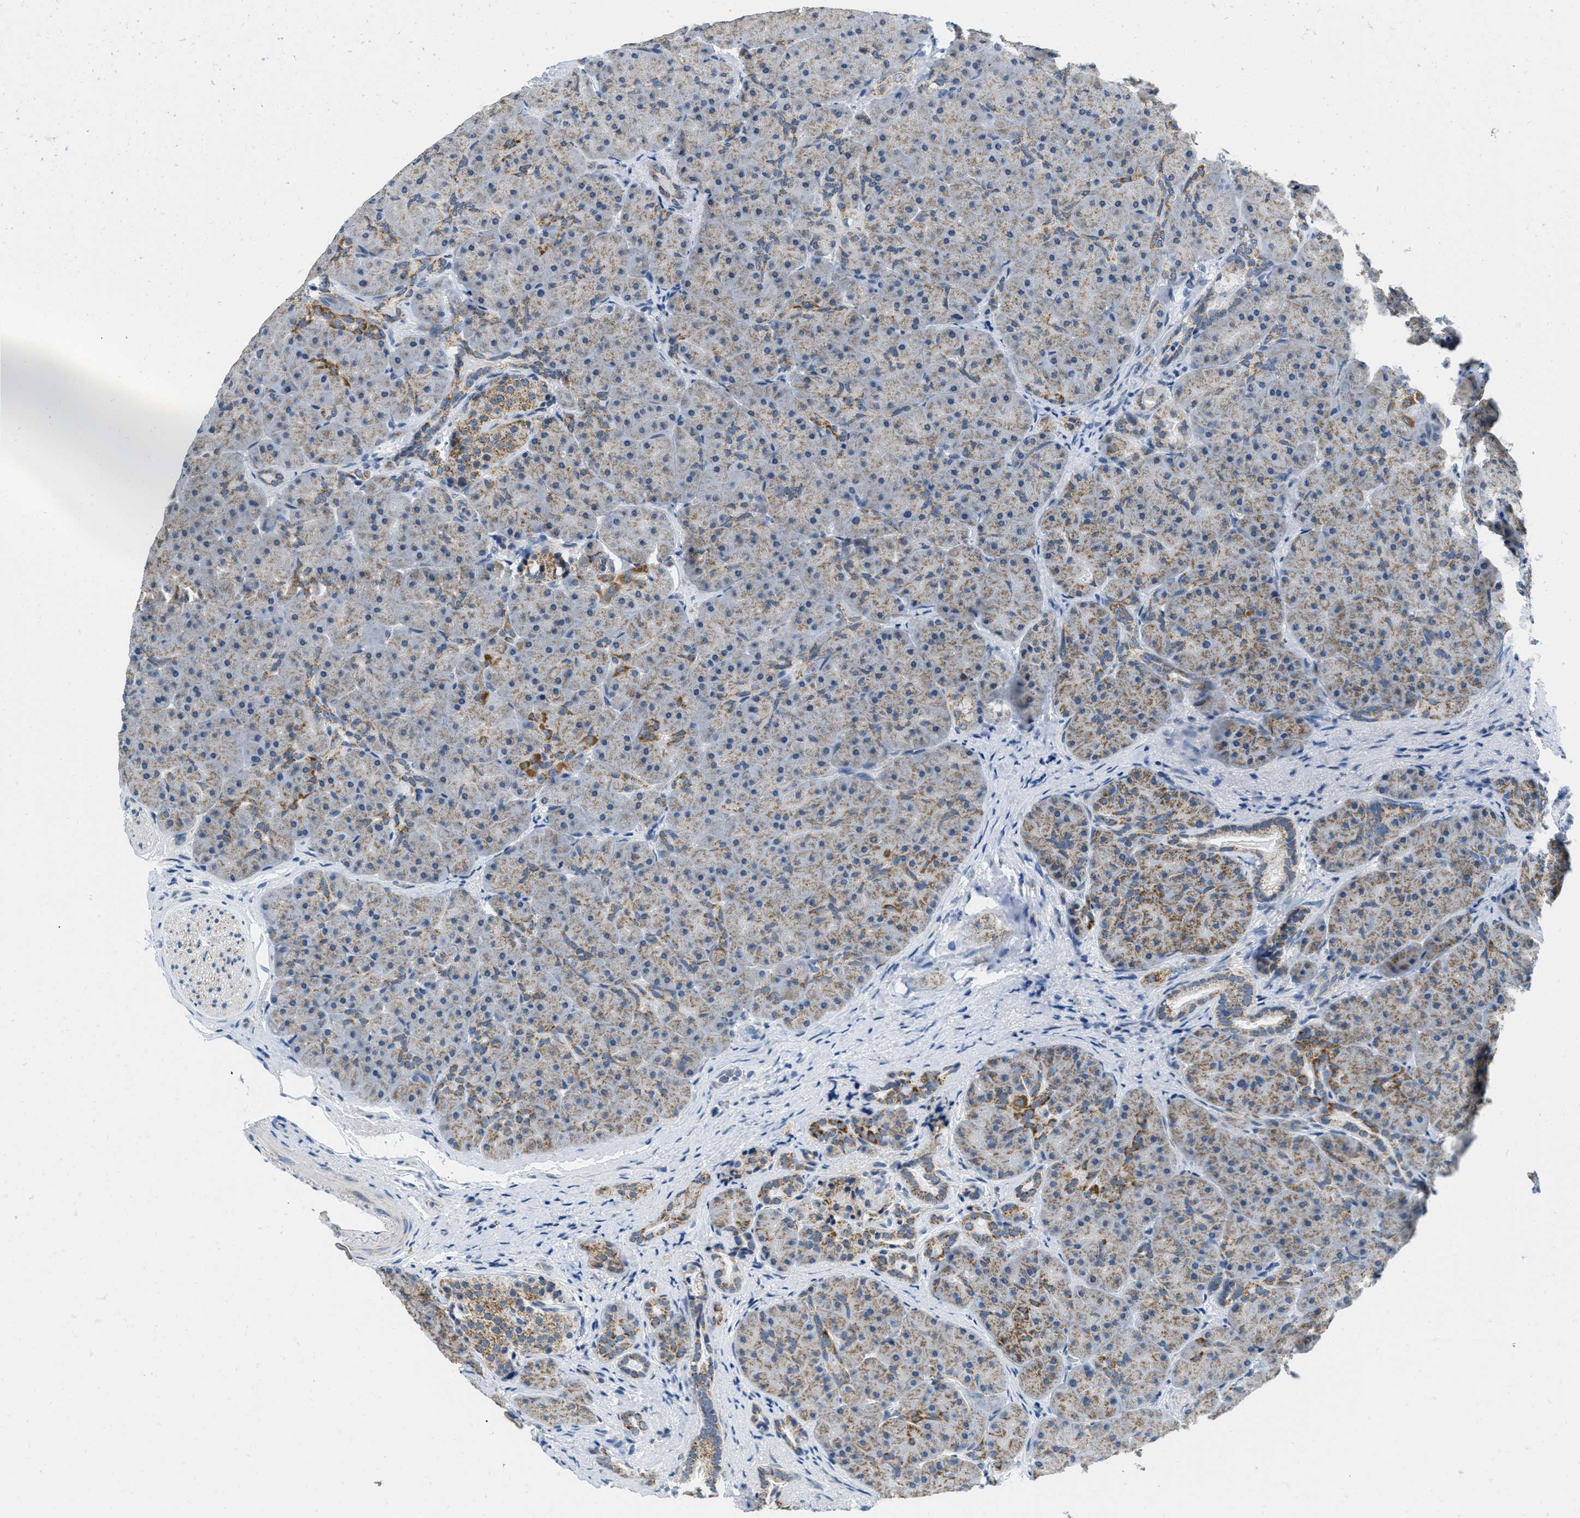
{"staining": {"intensity": "moderate", "quantity": "25%-75%", "location": "cytoplasmic/membranous"}, "tissue": "pancreas", "cell_type": "Exocrine glandular cells", "image_type": "normal", "snomed": [{"axis": "morphology", "description": "Normal tissue, NOS"}, {"axis": "topography", "description": "Pancreas"}], "caption": "Protein expression analysis of benign human pancreas reveals moderate cytoplasmic/membranous positivity in about 25%-75% of exocrine glandular cells. Immunohistochemistry stains the protein in brown and the nuclei are stained blue.", "gene": "TOMM70", "patient": {"sex": "male", "age": 66}}